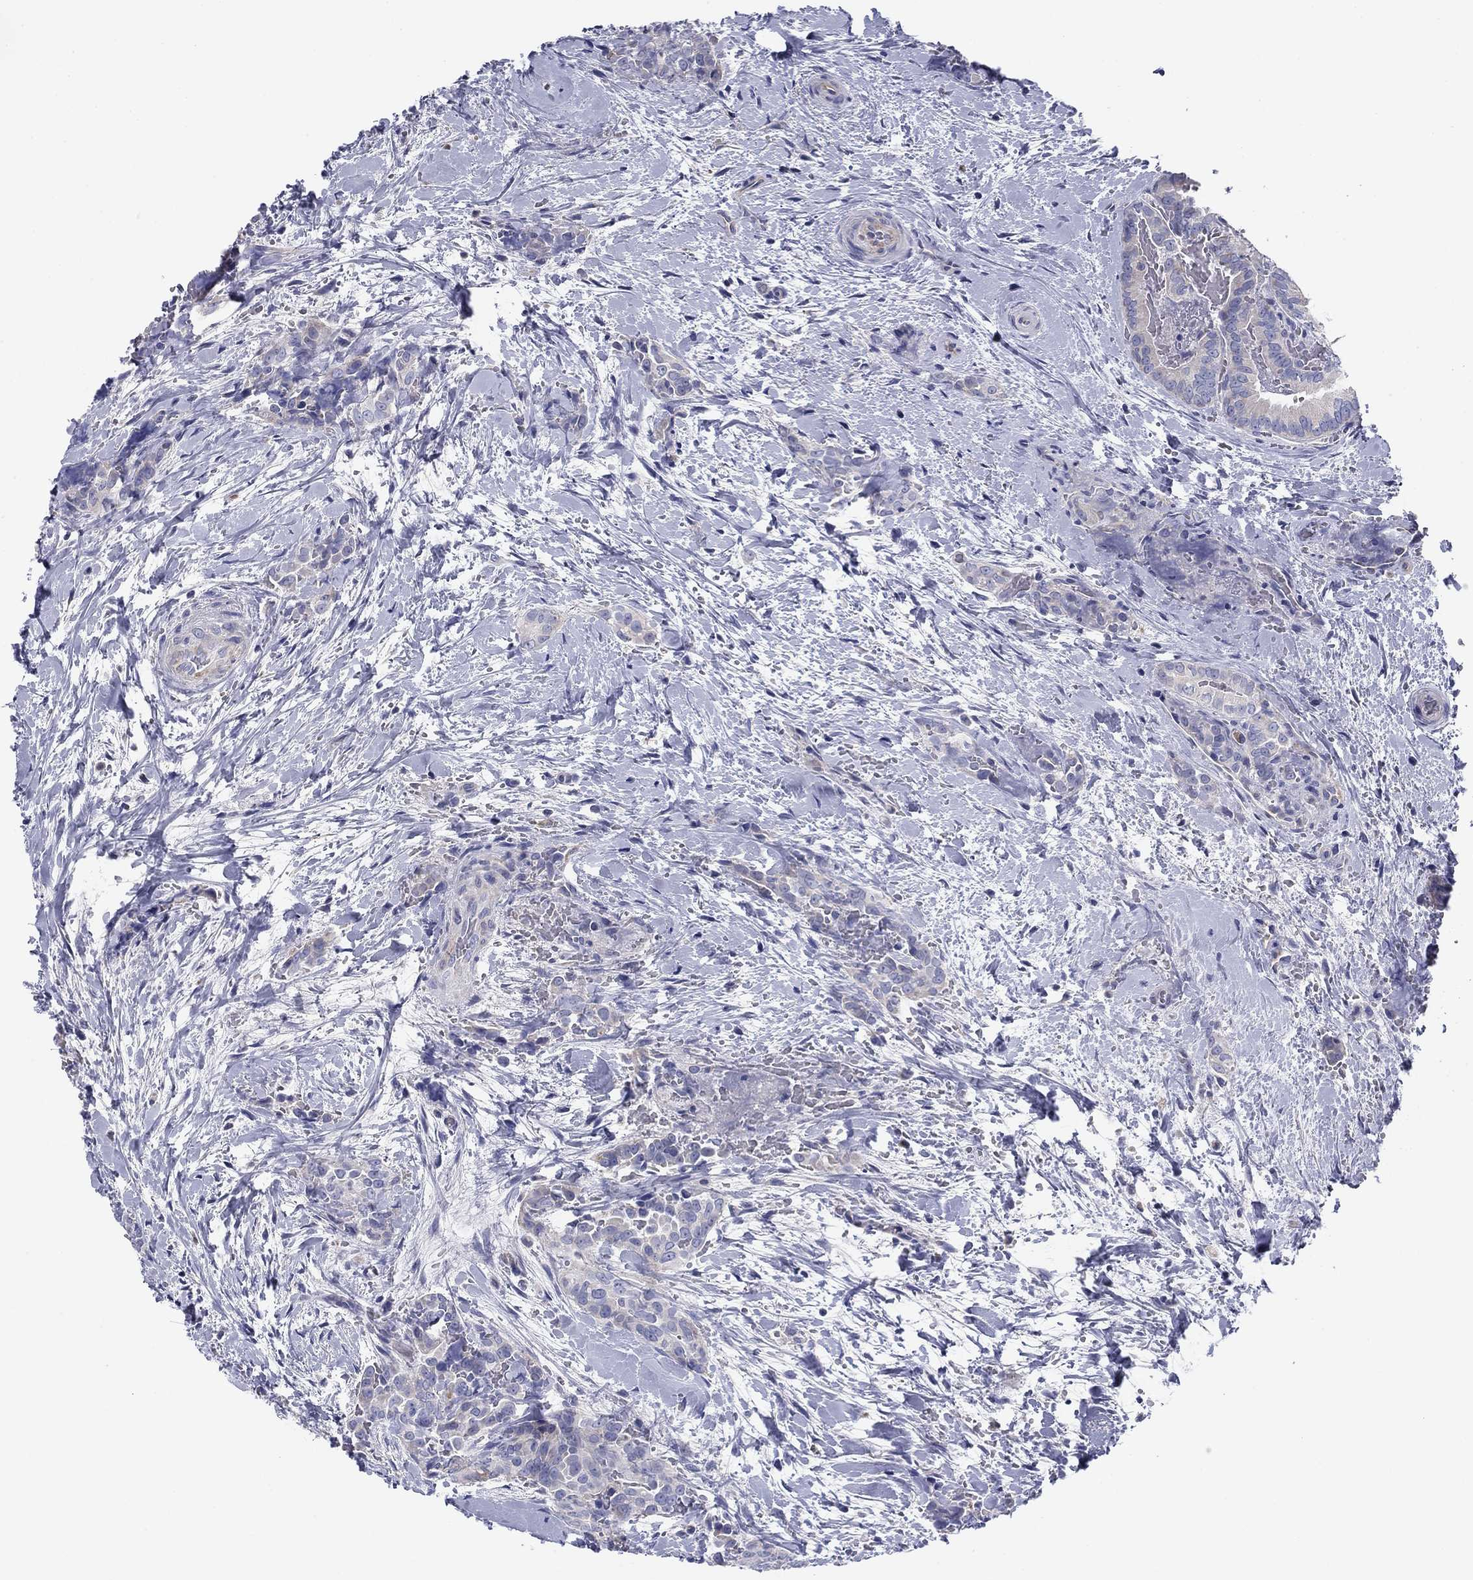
{"staining": {"intensity": "weak", "quantity": "<25%", "location": "cytoplasmic/membranous"}, "tissue": "thyroid cancer", "cell_type": "Tumor cells", "image_type": "cancer", "snomed": [{"axis": "morphology", "description": "Papillary adenocarcinoma, NOS"}, {"axis": "topography", "description": "Thyroid gland"}], "caption": "An image of thyroid cancer (papillary adenocarcinoma) stained for a protein shows no brown staining in tumor cells. (IHC, brightfield microscopy, high magnification).", "gene": "SEPTIN3", "patient": {"sex": "male", "age": 61}}